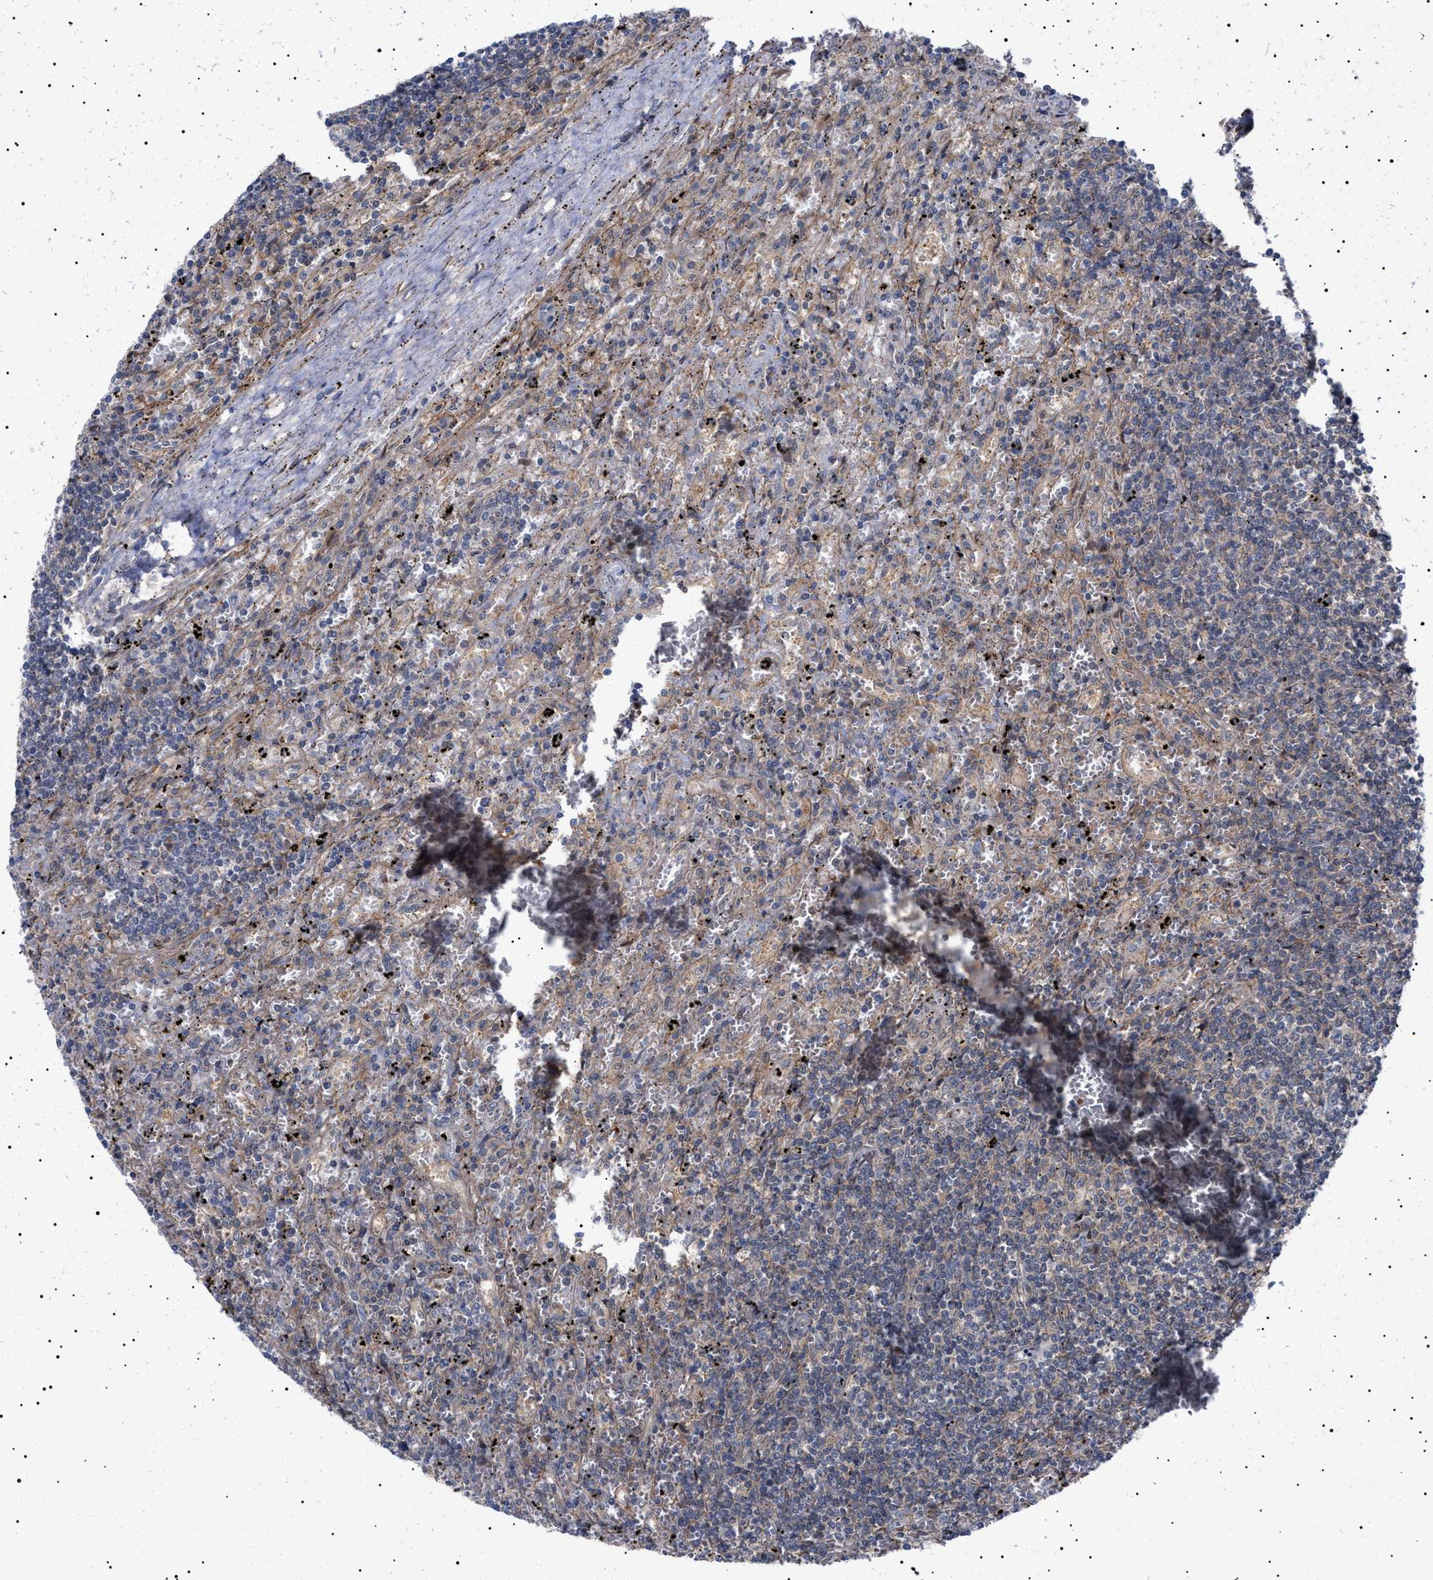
{"staining": {"intensity": "negative", "quantity": "none", "location": "none"}, "tissue": "lymphoma", "cell_type": "Tumor cells", "image_type": "cancer", "snomed": [{"axis": "morphology", "description": "Malignant lymphoma, non-Hodgkin's type, Low grade"}, {"axis": "topography", "description": "Spleen"}], "caption": "A high-resolution image shows IHC staining of lymphoma, which shows no significant staining in tumor cells.", "gene": "NPLOC4", "patient": {"sex": "male", "age": 76}}